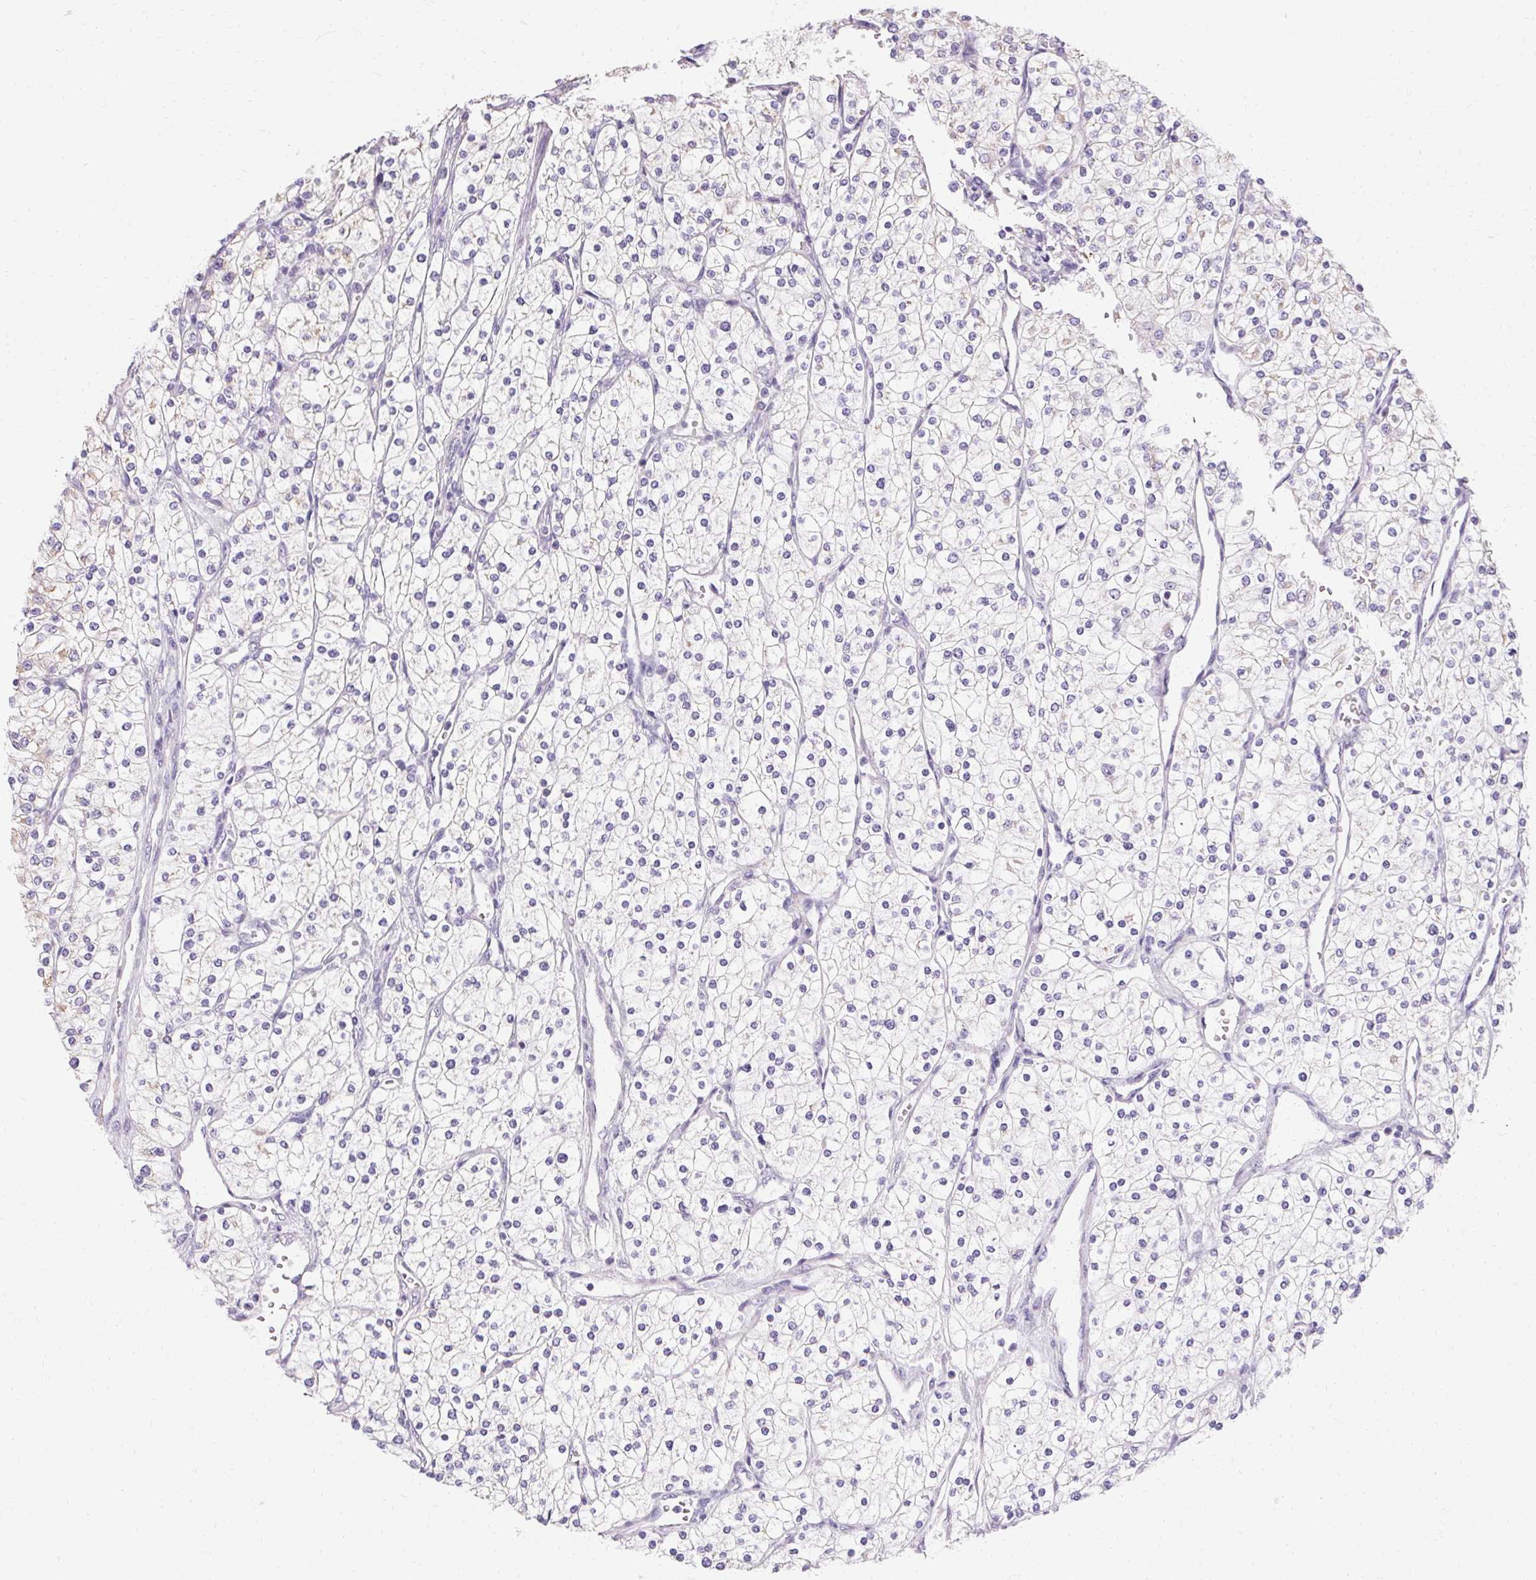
{"staining": {"intensity": "negative", "quantity": "none", "location": "none"}, "tissue": "renal cancer", "cell_type": "Tumor cells", "image_type": "cancer", "snomed": [{"axis": "morphology", "description": "Adenocarcinoma, NOS"}, {"axis": "topography", "description": "Kidney"}], "caption": "Renal adenocarcinoma was stained to show a protein in brown. There is no significant expression in tumor cells. (DAB (3,3'-diaminobenzidine) immunohistochemistry (IHC), high magnification).", "gene": "ASGR2", "patient": {"sex": "male", "age": 80}}